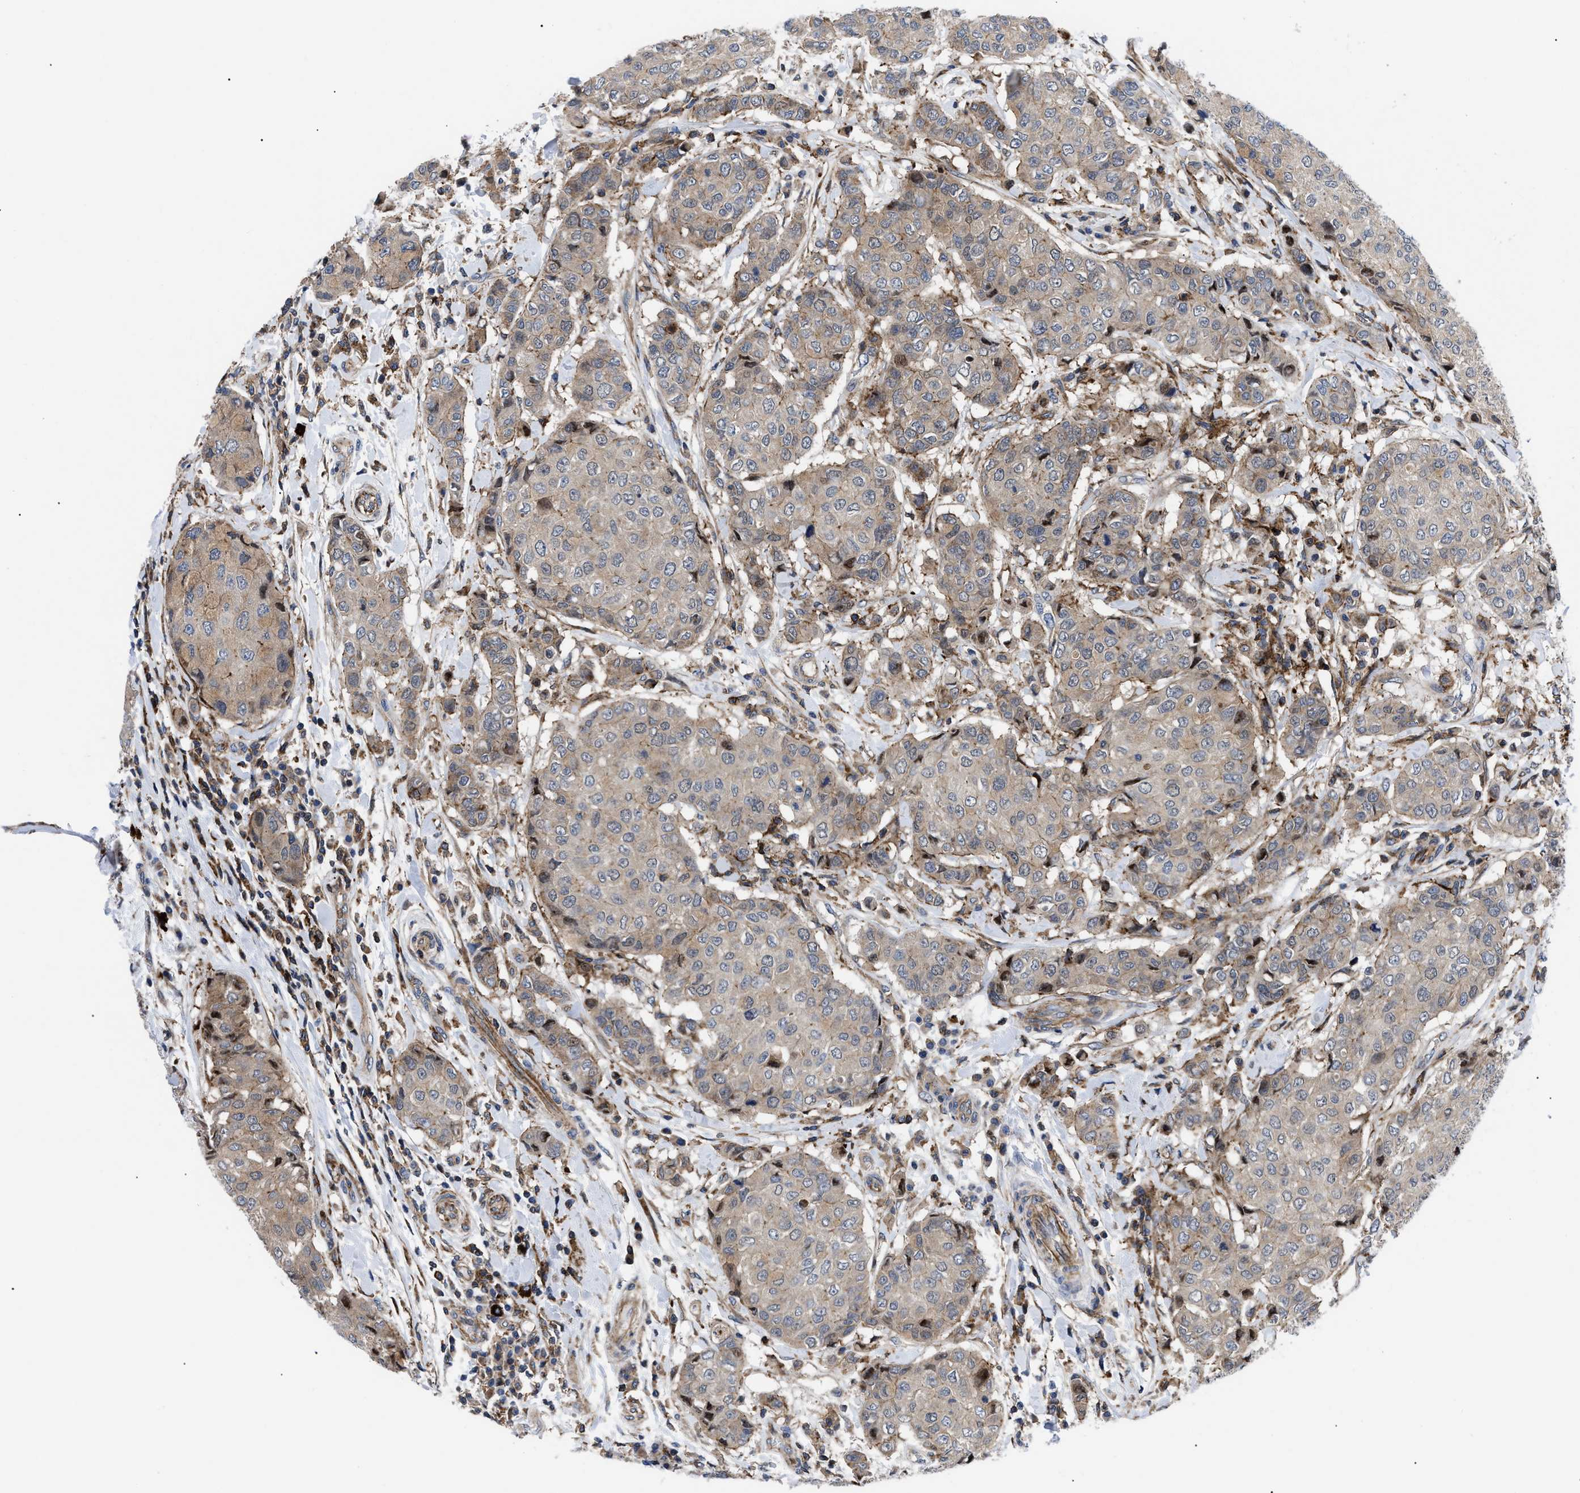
{"staining": {"intensity": "moderate", "quantity": ">75%", "location": "cytoplasmic/membranous"}, "tissue": "breast cancer", "cell_type": "Tumor cells", "image_type": "cancer", "snomed": [{"axis": "morphology", "description": "Duct carcinoma"}, {"axis": "topography", "description": "Breast"}], "caption": "DAB (3,3'-diaminobenzidine) immunohistochemical staining of breast cancer (invasive ductal carcinoma) demonstrates moderate cytoplasmic/membranous protein expression in approximately >75% of tumor cells.", "gene": "SPAST", "patient": {"sex": "female", "age": 27}}